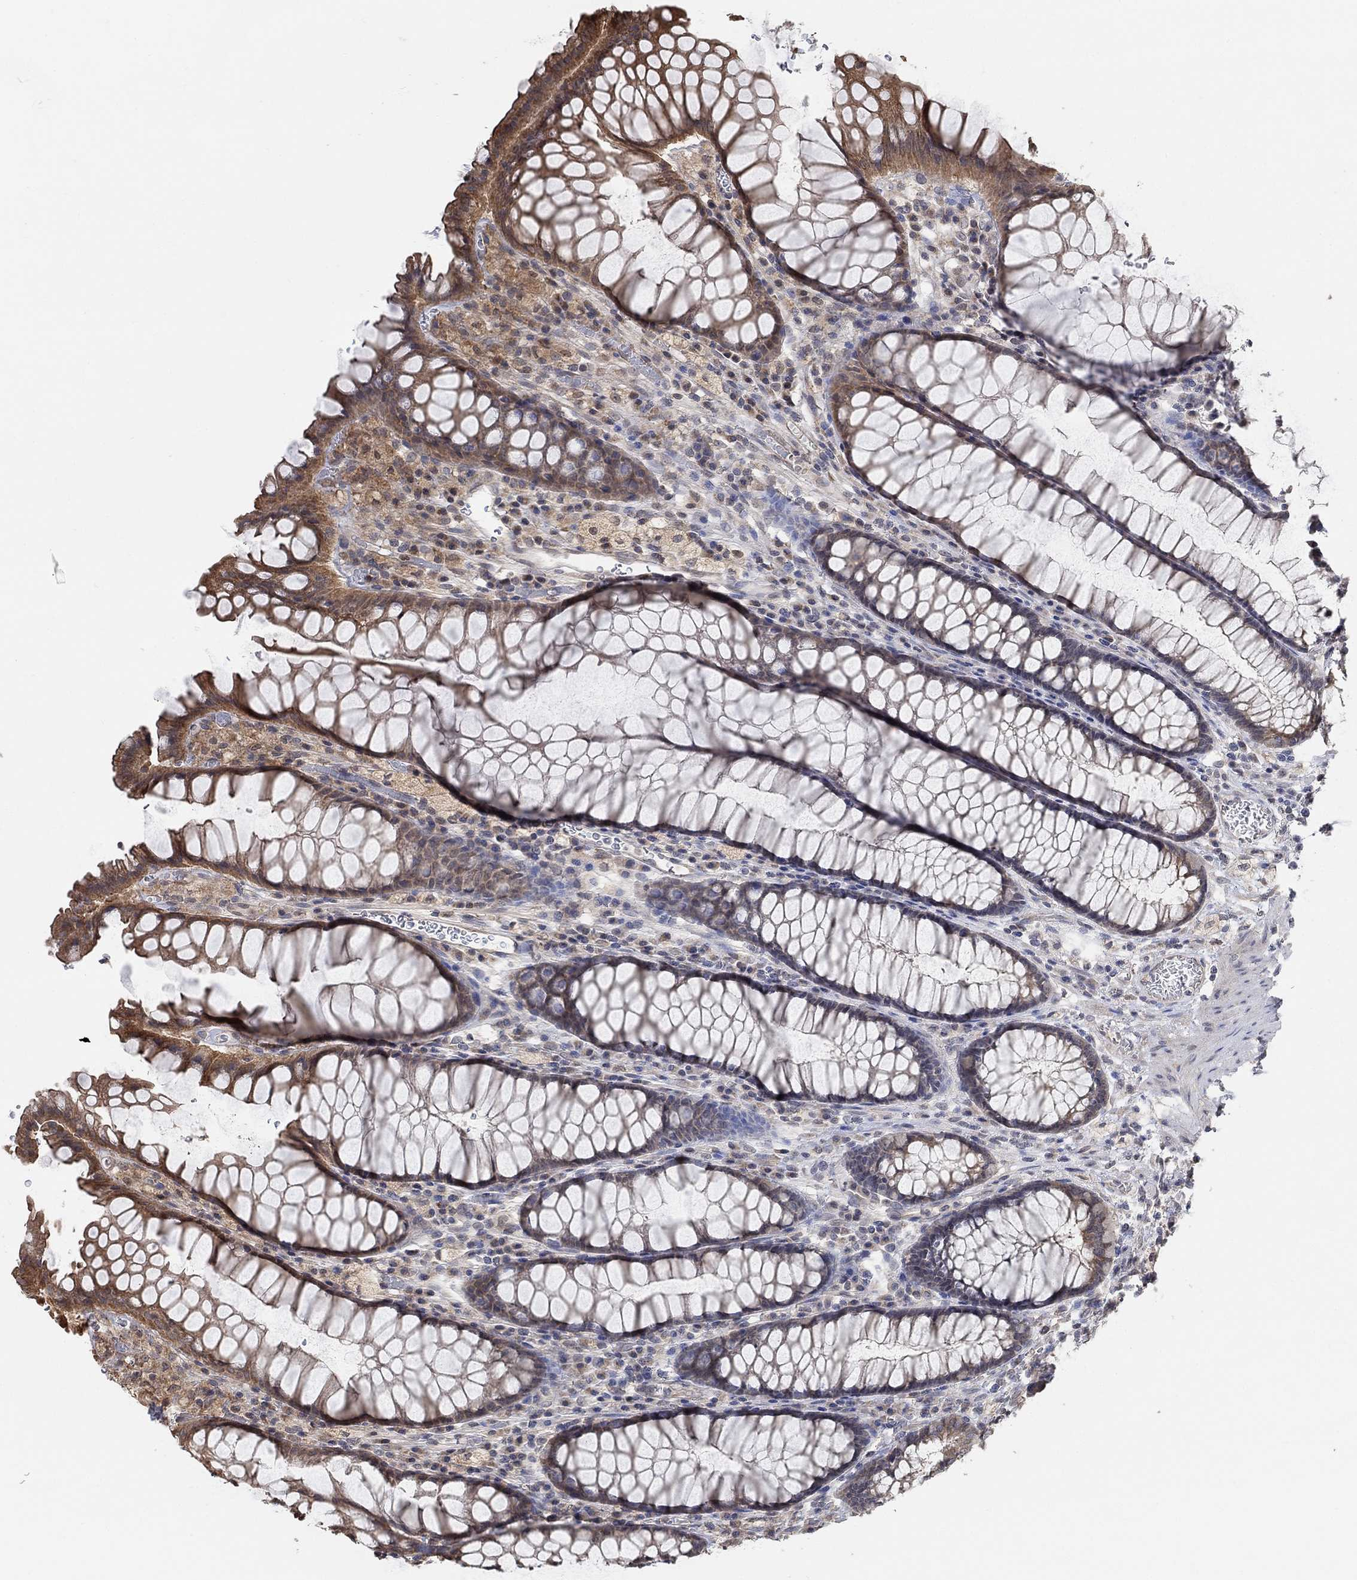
{"staining": {"intensity": "moderate", "quantity": "<25%", "location": "cytoplasmic/membranous"}, "tissue": "rectum", "cell_type": "Glandular cells", "image_type": "normal", "snomed": [{"axis": "morphology", "description": "Normal tissue, NOS"}, {"axis": "topography", "description": "Rectum"}], "caption": "Benign rectum demonstrates moderate cytoplasmic/membranous expression in about <25% of glandular cells The protein is stained brown, and the nuclei are stained in blue (DAB IHC with brightfield microscopy, high magnification)..", "gene": "UNC5B", "patient": {"sex": "female", "age": 68}}